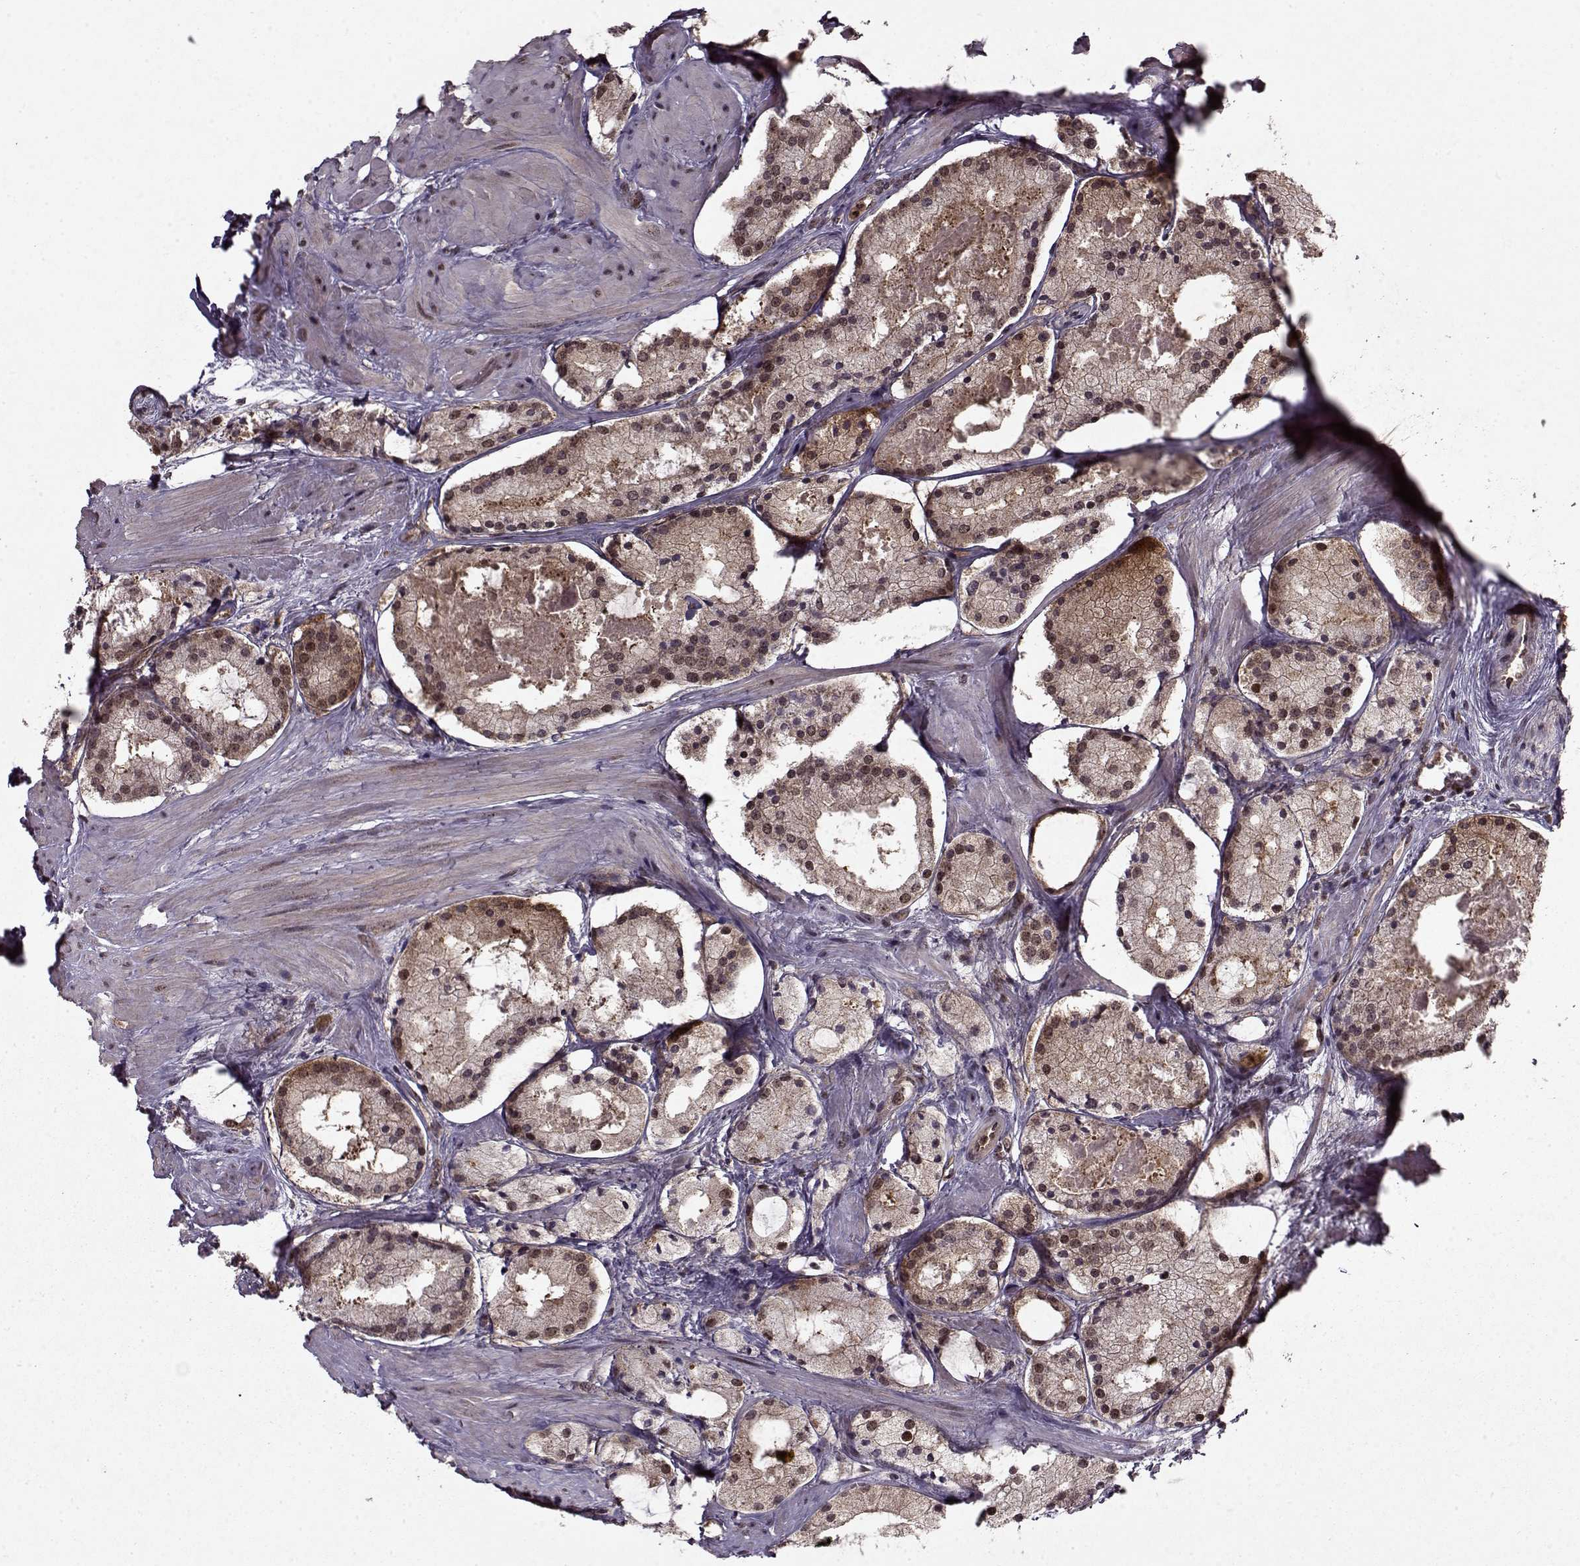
{"staining": {"intensity": "weak", "quantity": "25%-75%", "location": "cytoplasmic/membranous,nuclear"}, "tissue": "prostate cancer", "cell_type": "Tumor cells", "image_type": "cancer", "snomed": [{"axis": "morphology", "description": "Adenocarcinoma, NOS"}, {"axis": "morphology", "description": "Adenocarcinoma, High grade"}, {"axis": "topography", "description": "Prostate"}], "caption": "Weak cytoplasmic/membranous and nuclear staining is appreciated in approximately 25%-75% of tumor cells in prostate cancer (adenocarcinoma). Immunohistochemistry stains the protein in brown and the nuclei are stained blue.", "gene": "PSMA7", "patient": {"sex": "male", "age": 64}}